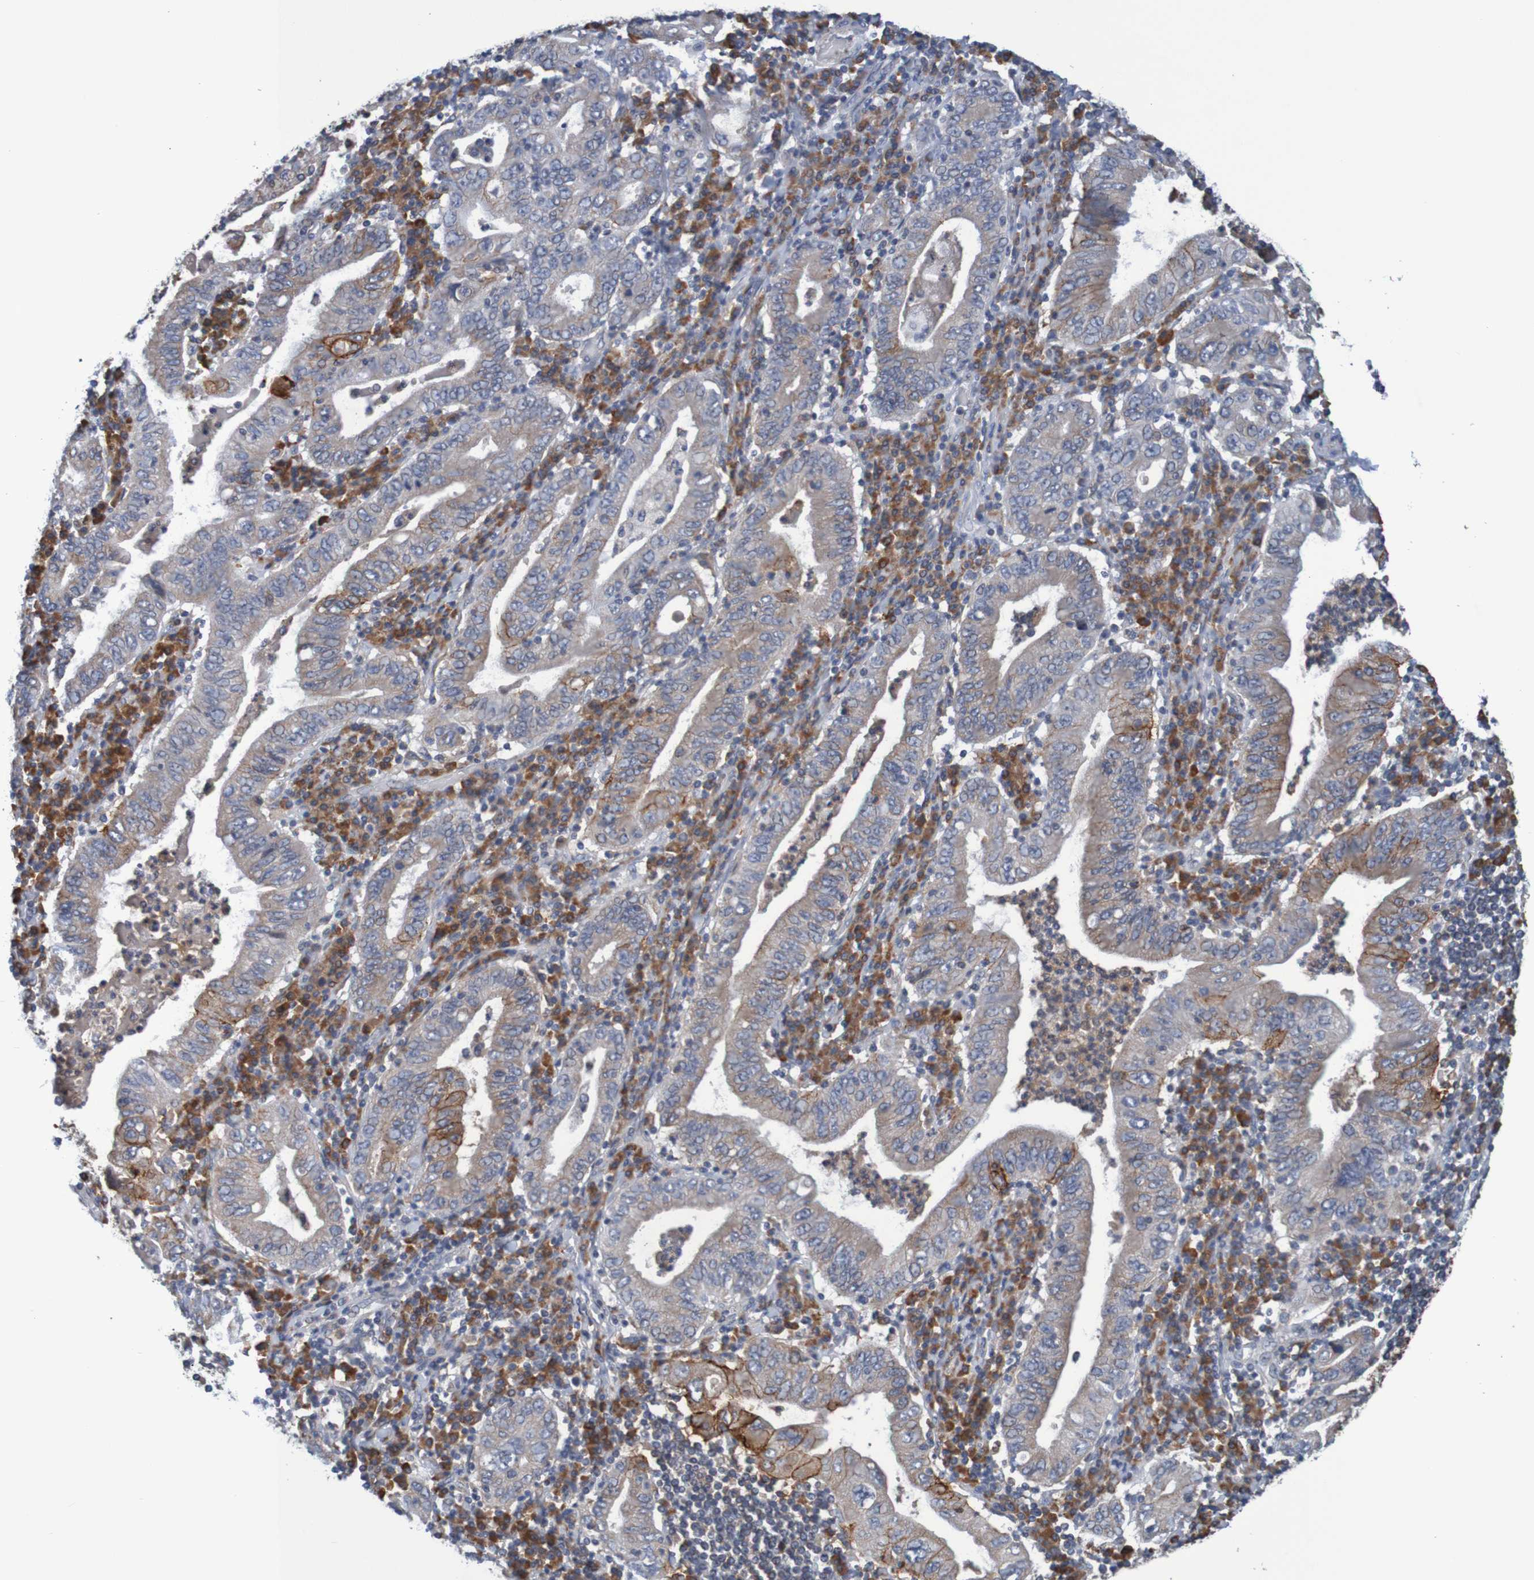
{"staining": {"intensity": "moderate", "quantity": ">75%", "location": "cytoplasmic/membranous"}, "tissue": "stomach cancer", "cell_type": "Tumor cells", "image_type": "cancer", "snomed": [{"axis": "morphology", "description": "Normal tissue, NOS"}, {"axis": "morphology", "description": "Adenocarcinoma, NOS"}, {"axis": "topography", "description": "Esophagus"}, {"axis": "topography", "description": "Stomach, upper"}, {"axis": "topography", "description": "Peripheral nerve tissue"}], "caption": "Human stomach adenocarcinoma stained with a brown dye reveals moderate cytoplasmic/membranous positive expression in about >75% of tumor cells.", "gene": "CLDN18", "patient": {"sex": "male", "age": 62}}